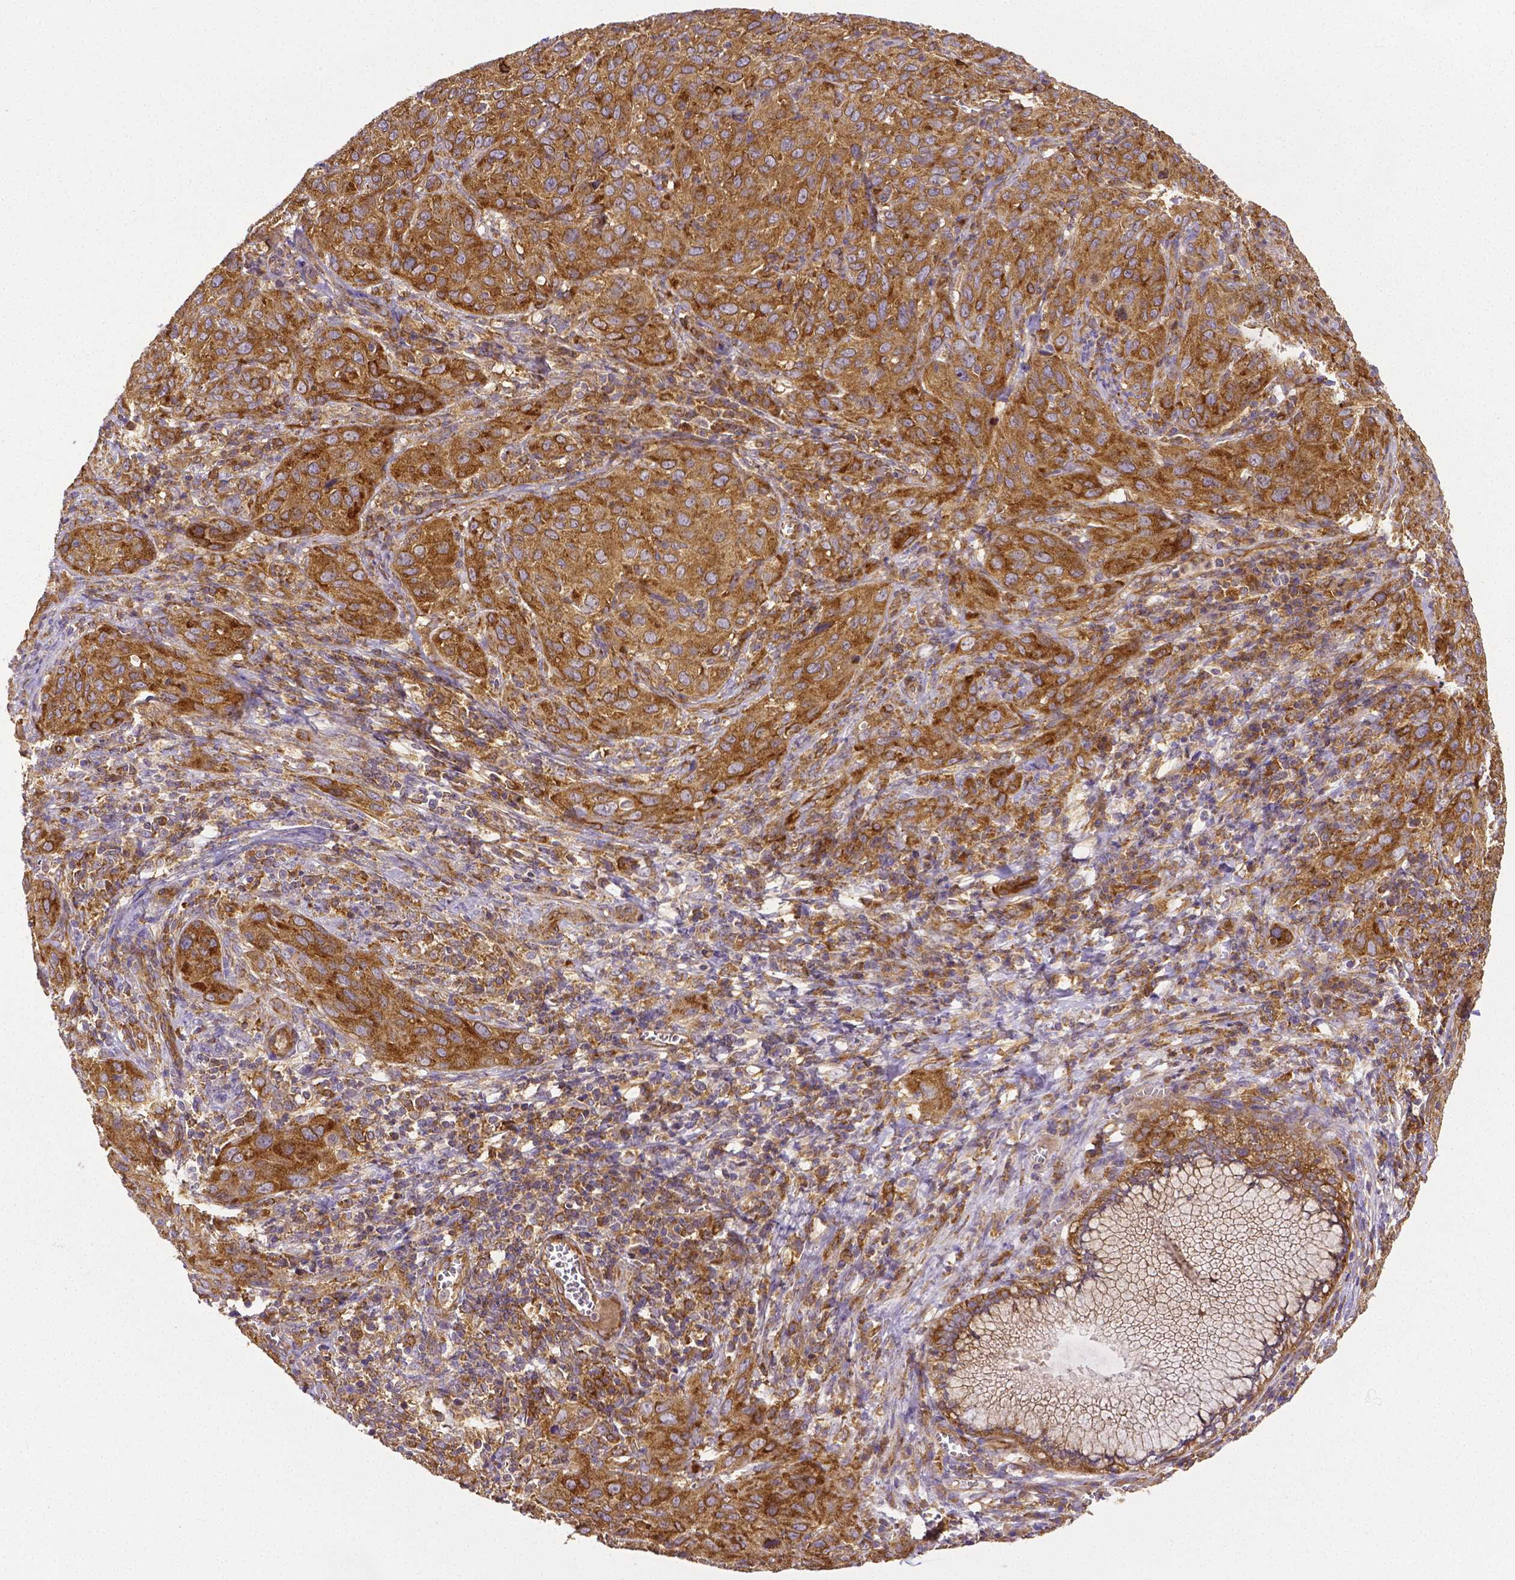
{"staining": {"intensity": "strong", "quantity": ">75%", "location": "cytoplasmic/membranous"}, "tissue": "cervical cancer", "cell_type": "Tumor cells", "image_type": "cancer", "snomed": [{"axis": "morphology", "description": "Normal tissue, NOS"}, {"axis": "morphology", "description": "Squamous cell carcinoma, NOS"}, {"axis": "topography", "description": "Cervix"}], "caption": "Protein expression analysis of cervical cancer reveals strong cytoplasmic/membranous staining in about >75% of tumor cells. Immunohistochemistry stains the protein of interest in brown and the nuclei are stained blue.", "gene": "DICER1", "patient": {"sex": "female", "age": 51}}